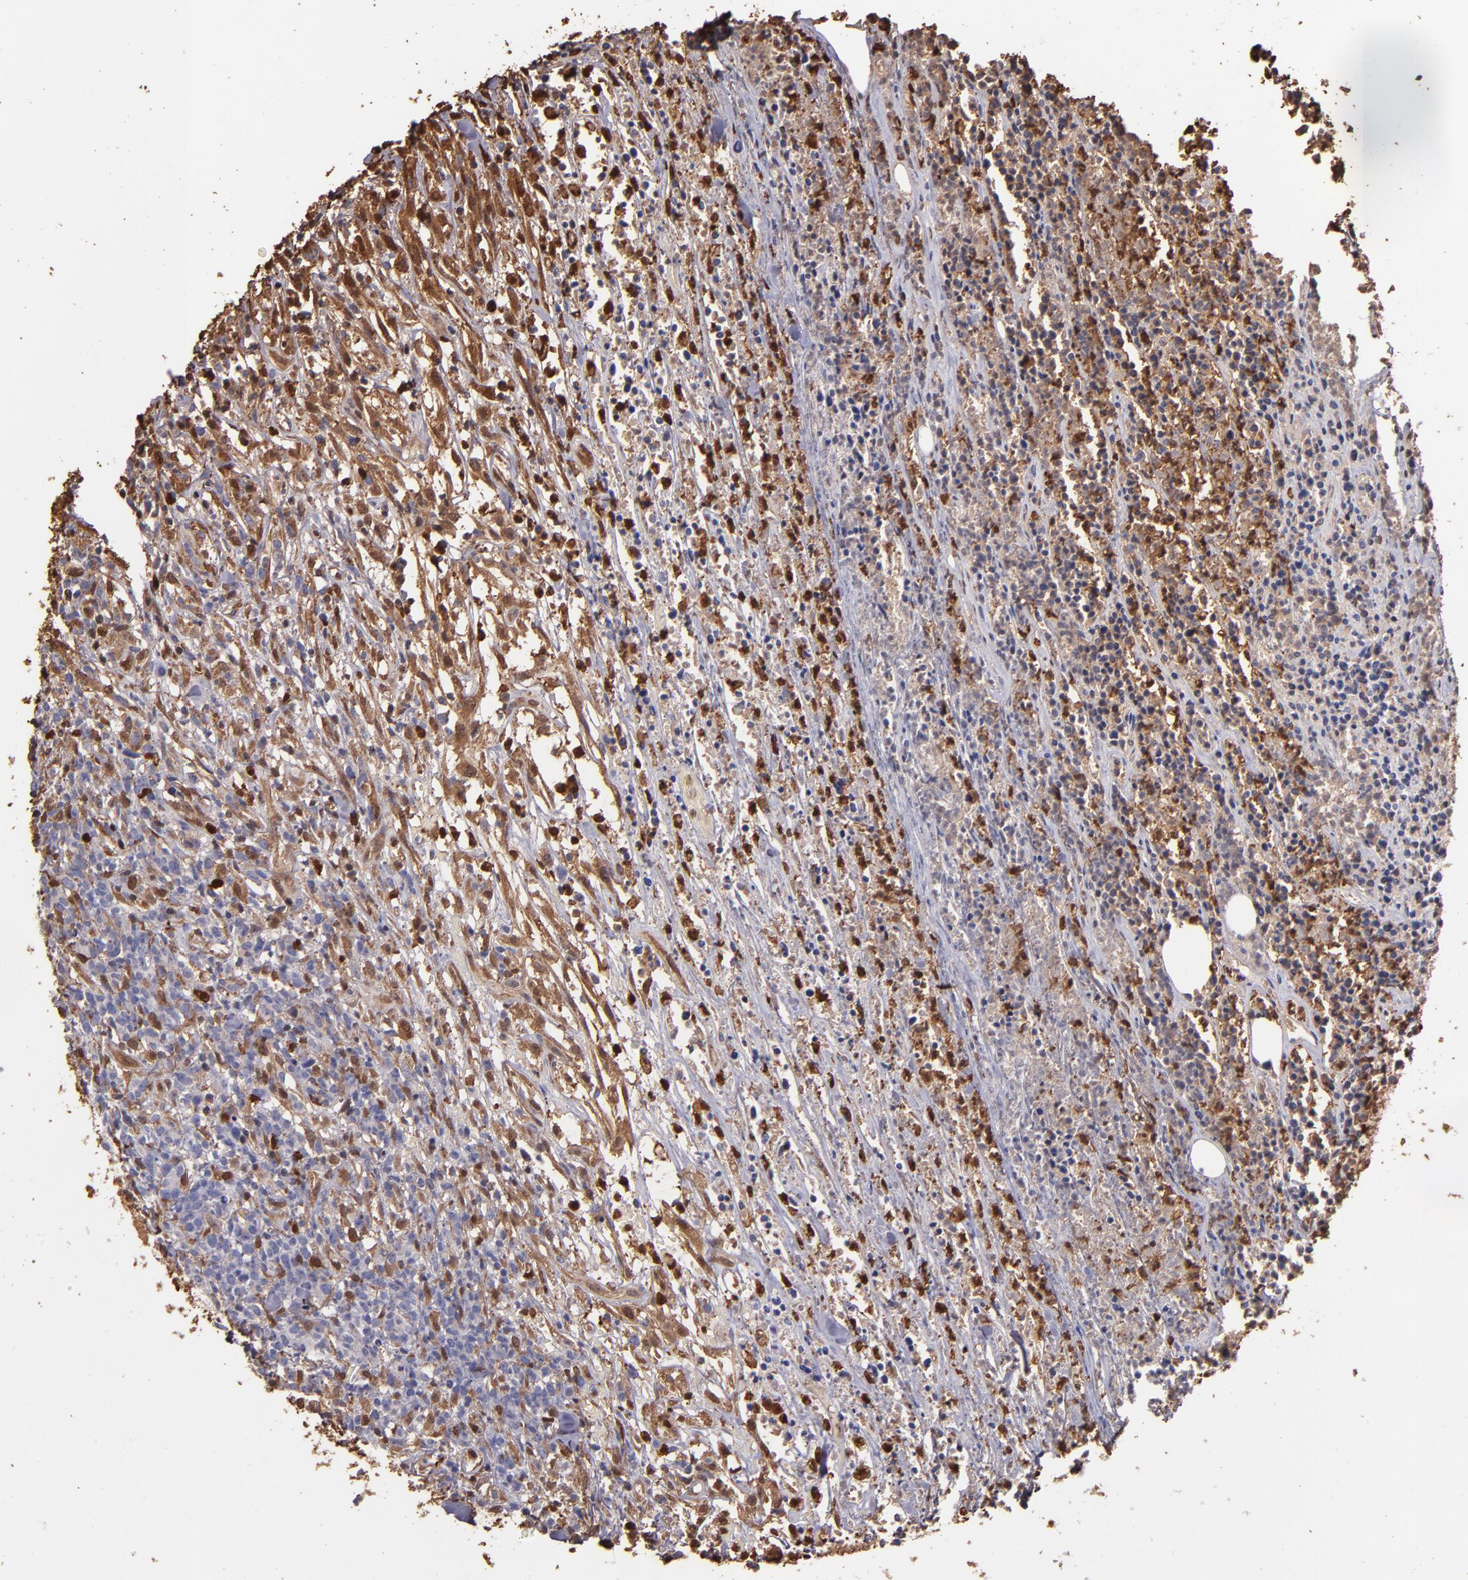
{"staining": {"intensity": "strong", "quantity": ">75%", "location": "cytoplasmic/membranous,nuclear"}, "tissue": "lymphoma", "cell_type": "Tumor cells", "image_type": "cancer", "snomed": [{"axis": "morphology", "description": "Malignant lymphoma, non-Hodgkin's type, High grade"}, {"axis": "topography", "description": "Lymph node"}], "caption": "High-power microscopy captured an immunohistochemistry (IHC) micrograph of malignant lymphoma, non-Hodgkin's type (high-grade), revealing strong cytoplasmic/membranous and nuclear positivity in about >75% of tumor cells.", "gene": "S100A6", "patient": {"sex": "female", "age": 73}}